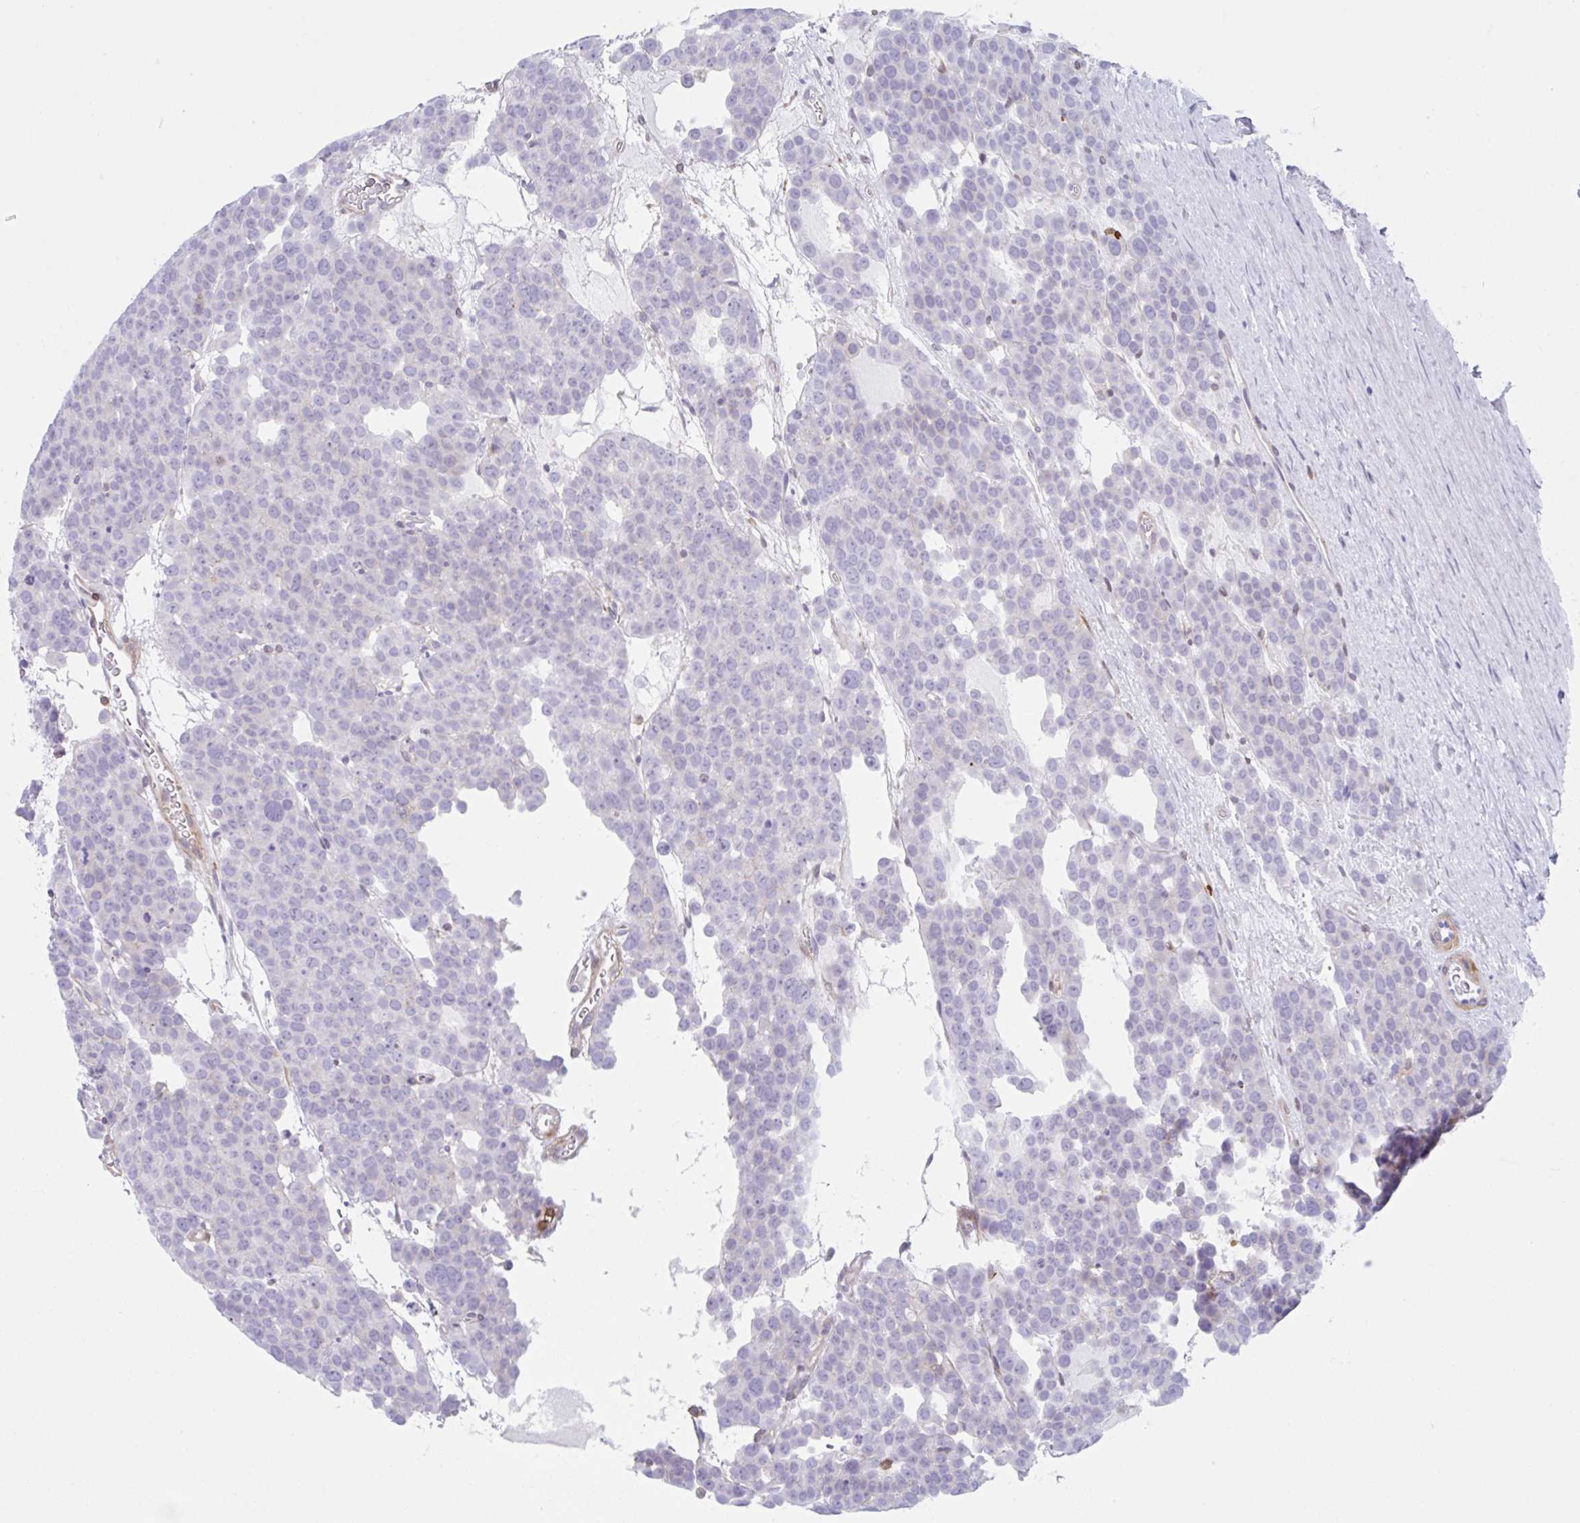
{"staining": {"intensity": "negative", "quantity": "none", "location": "none"}, "tissue": "testis cancer", "cell_type": "Tumor cells", "image_type": "cancer", "snomed": [{"axis": "morphology", "description": "Seminoma, NOS"}, {"axis": "topography", "description": "Testis"}], "caption": "Testis cancer (seminoma) stained for a protein using immunohistochemistry exhibits no positivity tumor cells.", "gene": "EFHD1", "patient": {"sex": "male", "age": 71}}